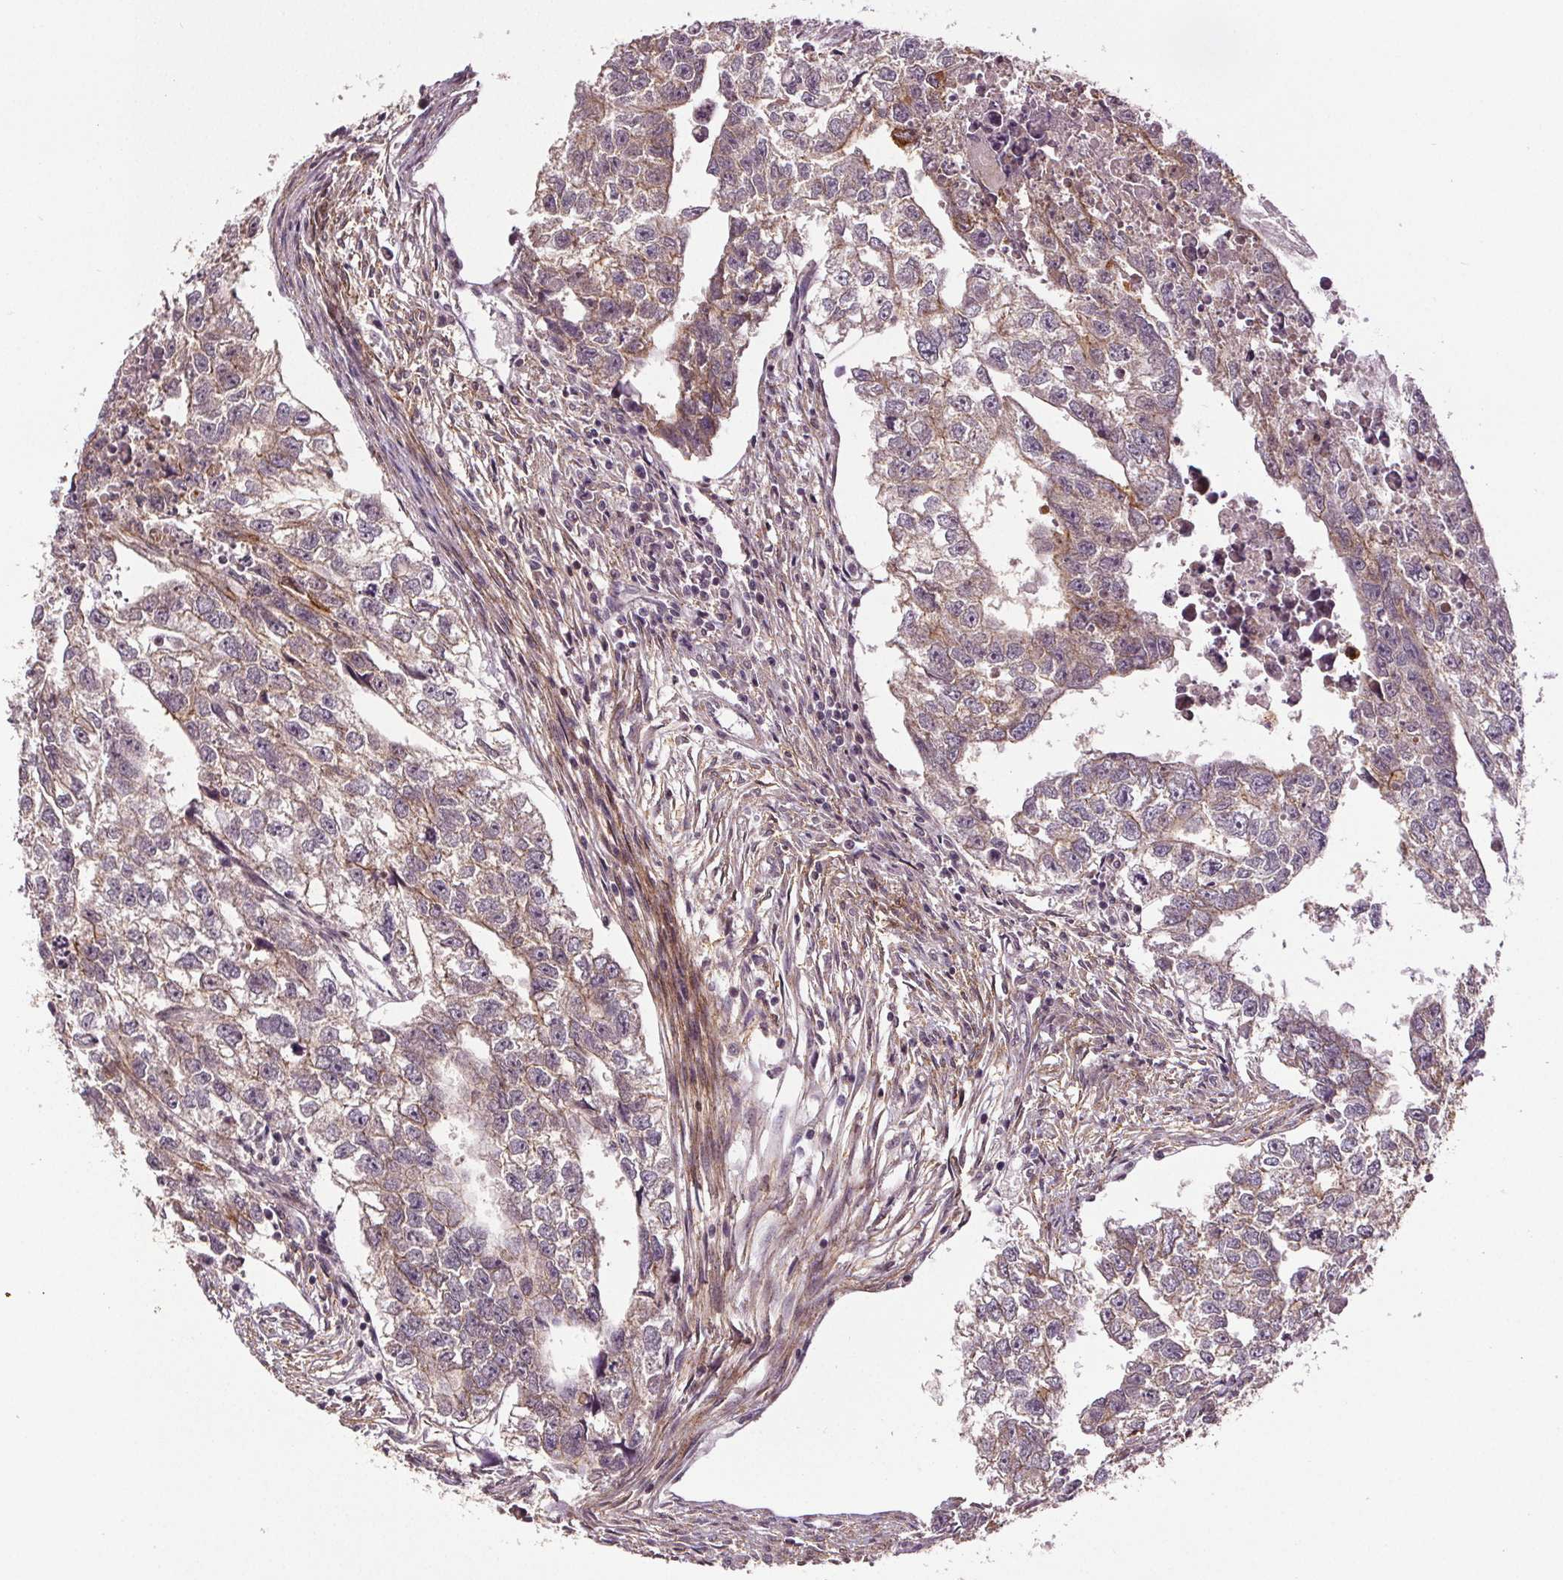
{"staining": {"intensity": "weak", "quantity": "<25%", "location": "cytoplasmic/membranous"}, "tissue": "testis cancer", "cell_type": "Tumor cells", "image_type": "cancer", "snomed": [{"axis": "morphology", "description": "Carcinoma, Embryonal, NOS"}, {"axis": "morphology", "description": "Teratoma, malignant, NOS"}, {"axis": "topography", "description": "Testis"}], "caption": "Immunohistochemistry (IHC) of testis cancer (malignant teratoma) reveals no staining in tumor cells. (DAB IHC visualized using brightfield microscopy, high magnification).", "gene": "EPHB3", "patient": {"sex": "male", "age": 44}}